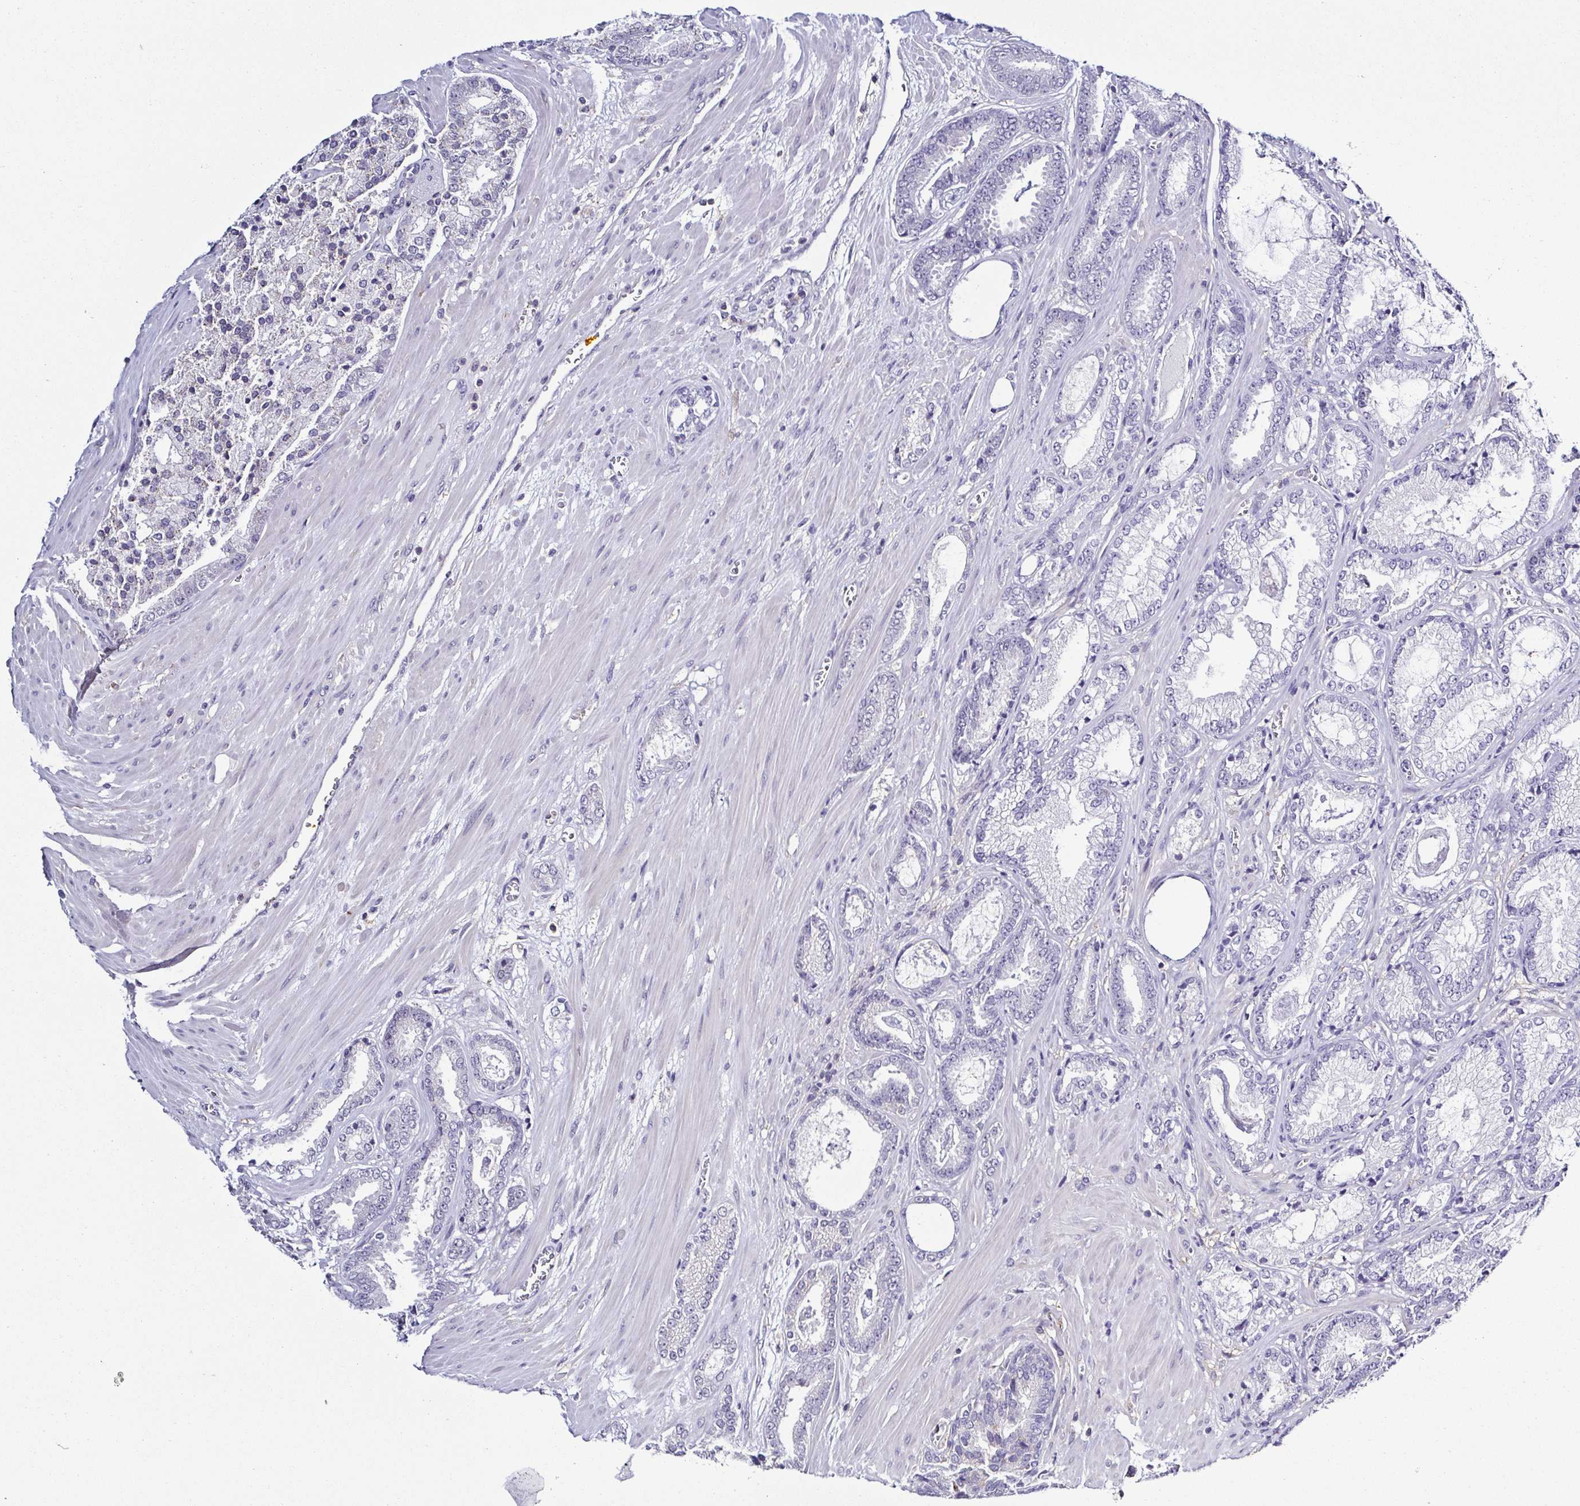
{"staining": {"intensity": "negative", "quantity": "none", "location": "none"}, "tissue": "prostate cancer", "cell_type": "Tumor cells", "image_type": "cancer", "snomed": [{"axis": "morphology", "description": "Adenocarcinoma, High grade"}, {"axis": "topography", "description": "Prostate"}], "caption": "This is an immunohistochemistry image of human prostate adenocarcinoma (high-grade). There is no staining in tumor cells.", "gene": "TNNT2", "patient": {"sex": "male", "age": 64}}